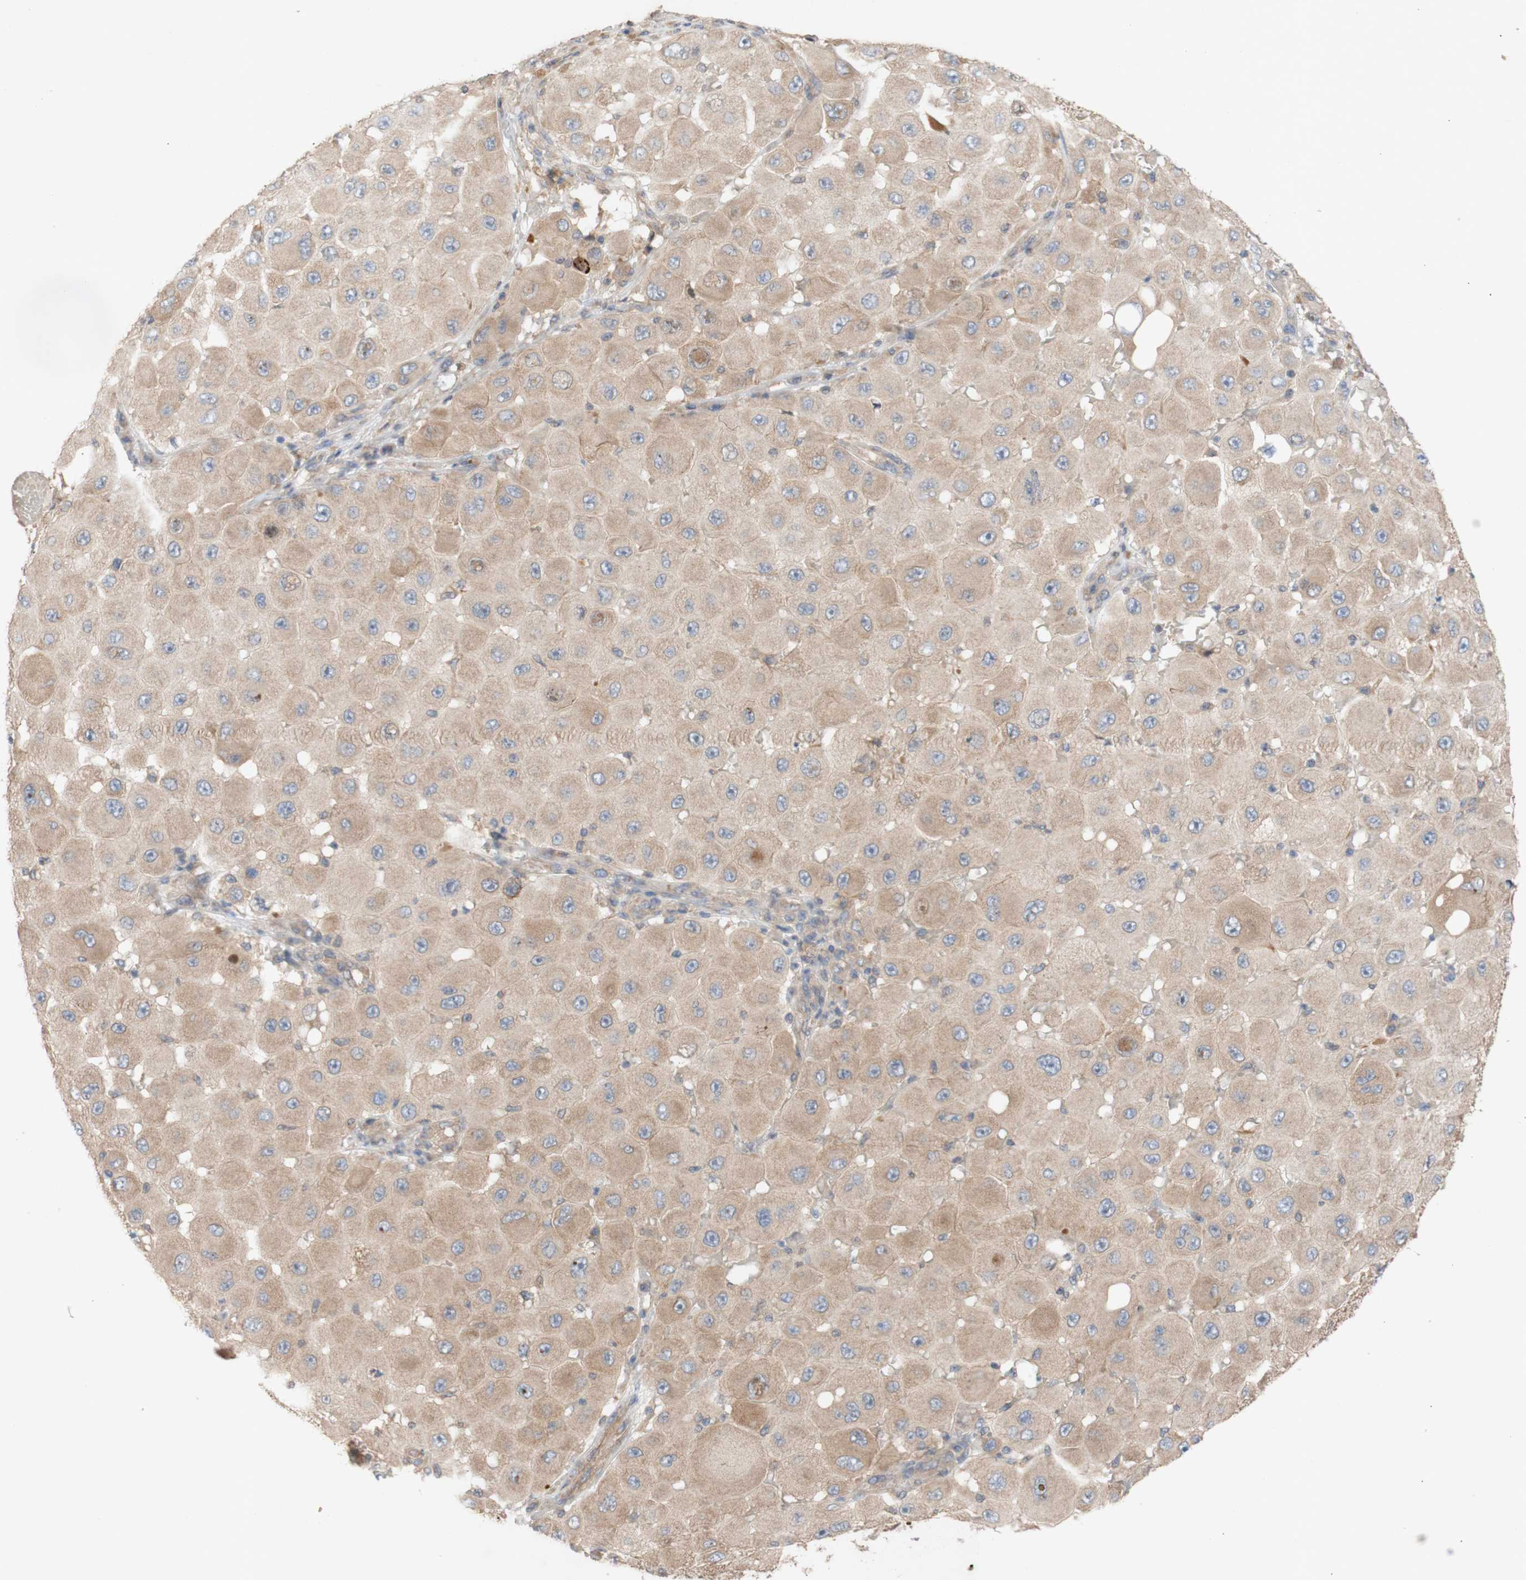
{"staining": {"intensity": "moderate", "quantity": ">75%", "location": "cytoplasmic/membranous"}, "tissue": "melanoma", "cell_type": "Tumor cells", "image_type": "cancer", "snomed": [{"axis": "morphology", "description": "Malignant melanoma, NOS"}, {"axis": "topography", "description": "Skin"}], "caption": "Immunohistochemical staining of melanoma demonstrates medium levels of moderate cytoplasmic/membranous expression in approximately >75% of tumor cells. (brown staining indicates protein expression, while blue staining denotes nuclei).", "gene": "EIF2S3", "patient": {"sex": "female", "age": 81}}